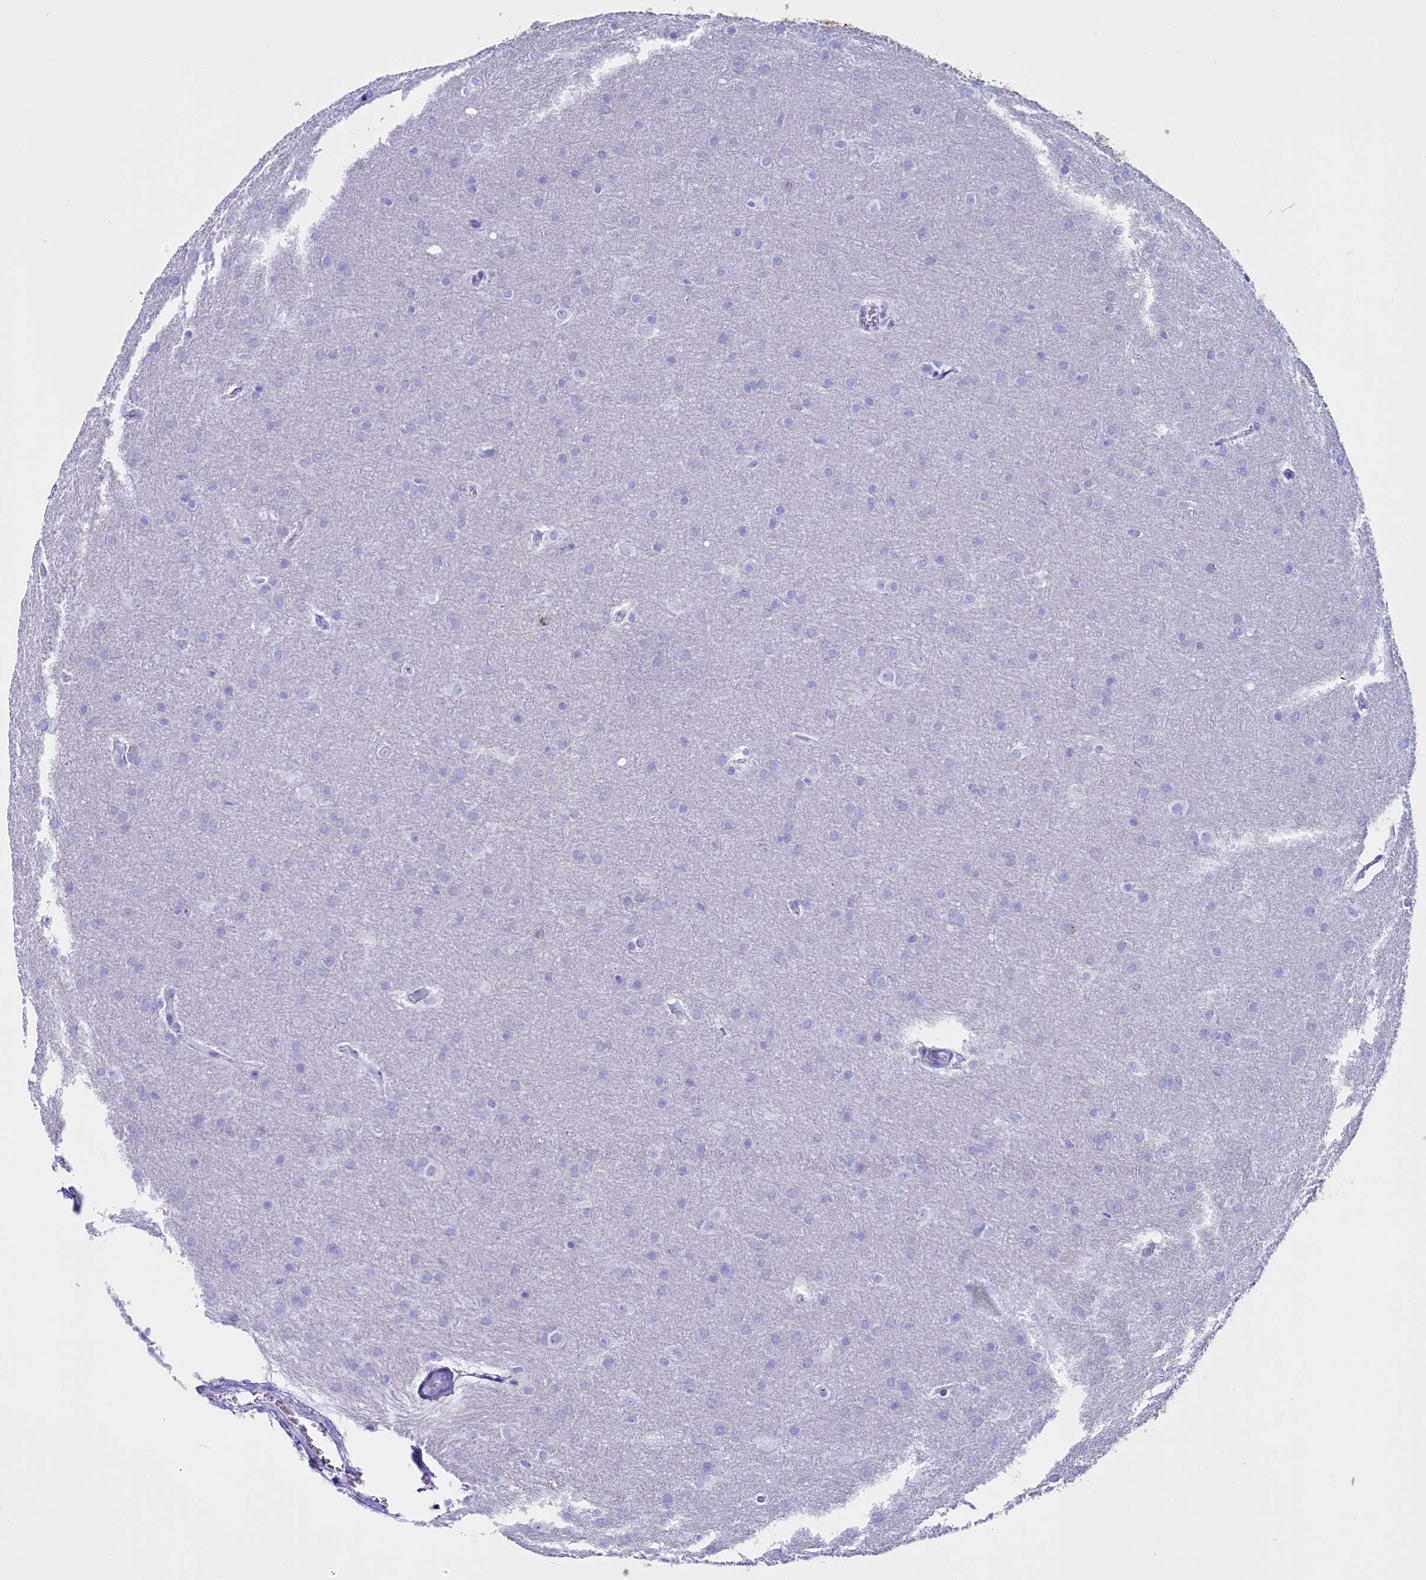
{"staining": {"intensity": "negative", "quantity": "none", "location": "none"}, "tissue": "glioma", "cell_type": "Tumor cells", "image_type": "cancer", "snomed": [{"axis": "morphology", "description": "Glioma, malignant, Low grade"}, {"axis": "topography", "description": "Brain"}], "caption": "The histopathology image exhibits no significant positivity in tumor cells of glioma.", "gene": "ANKRD29", "patient": {"sex": "female", "age": 32}}